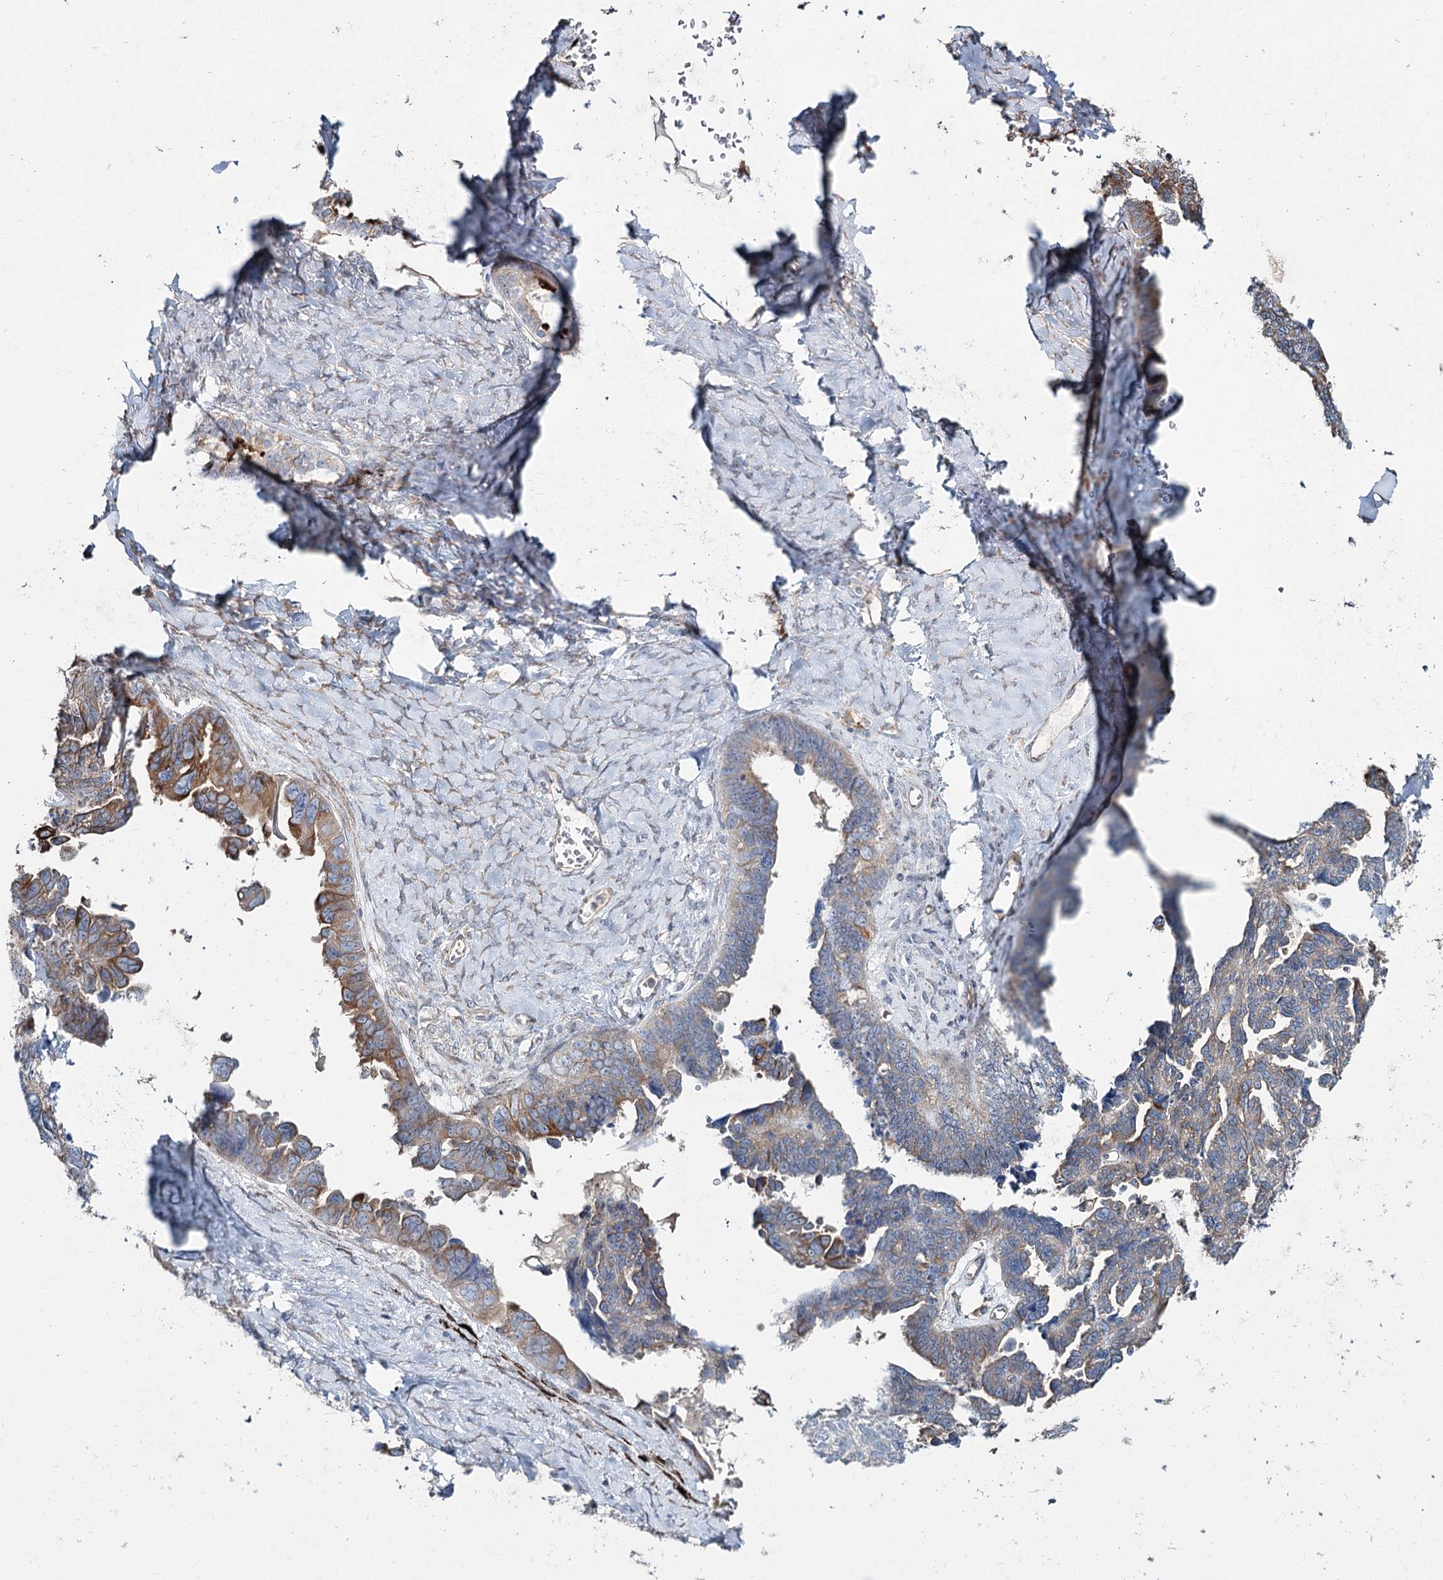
{"staining": {"intensity": "moderate", "quantity": "25%-75%", "location": "cytoplasmic/membranous"}, "tissue": "ovarian cancer", "cell_type": "Tumor cells", "image_type": "cancer", "snomed": [{"axis": "morphology", "description": "Cystadenocarcinoma, serous, NOS"}, {"axis": "topography", "description": "Ovary"}], "caption": "Serous cystadenocarcinoma (ovarian) stained for a protein demonstrates moderate cytoplasmic/membranous positivity in tumor cells. The protein of interest is stained brown, and the nuclei are stained in blue (DAB IHC with brightfield microscopy, high magnification).", "gene": "SUMF1", "patient": {"sex": "female", "age": 79}}